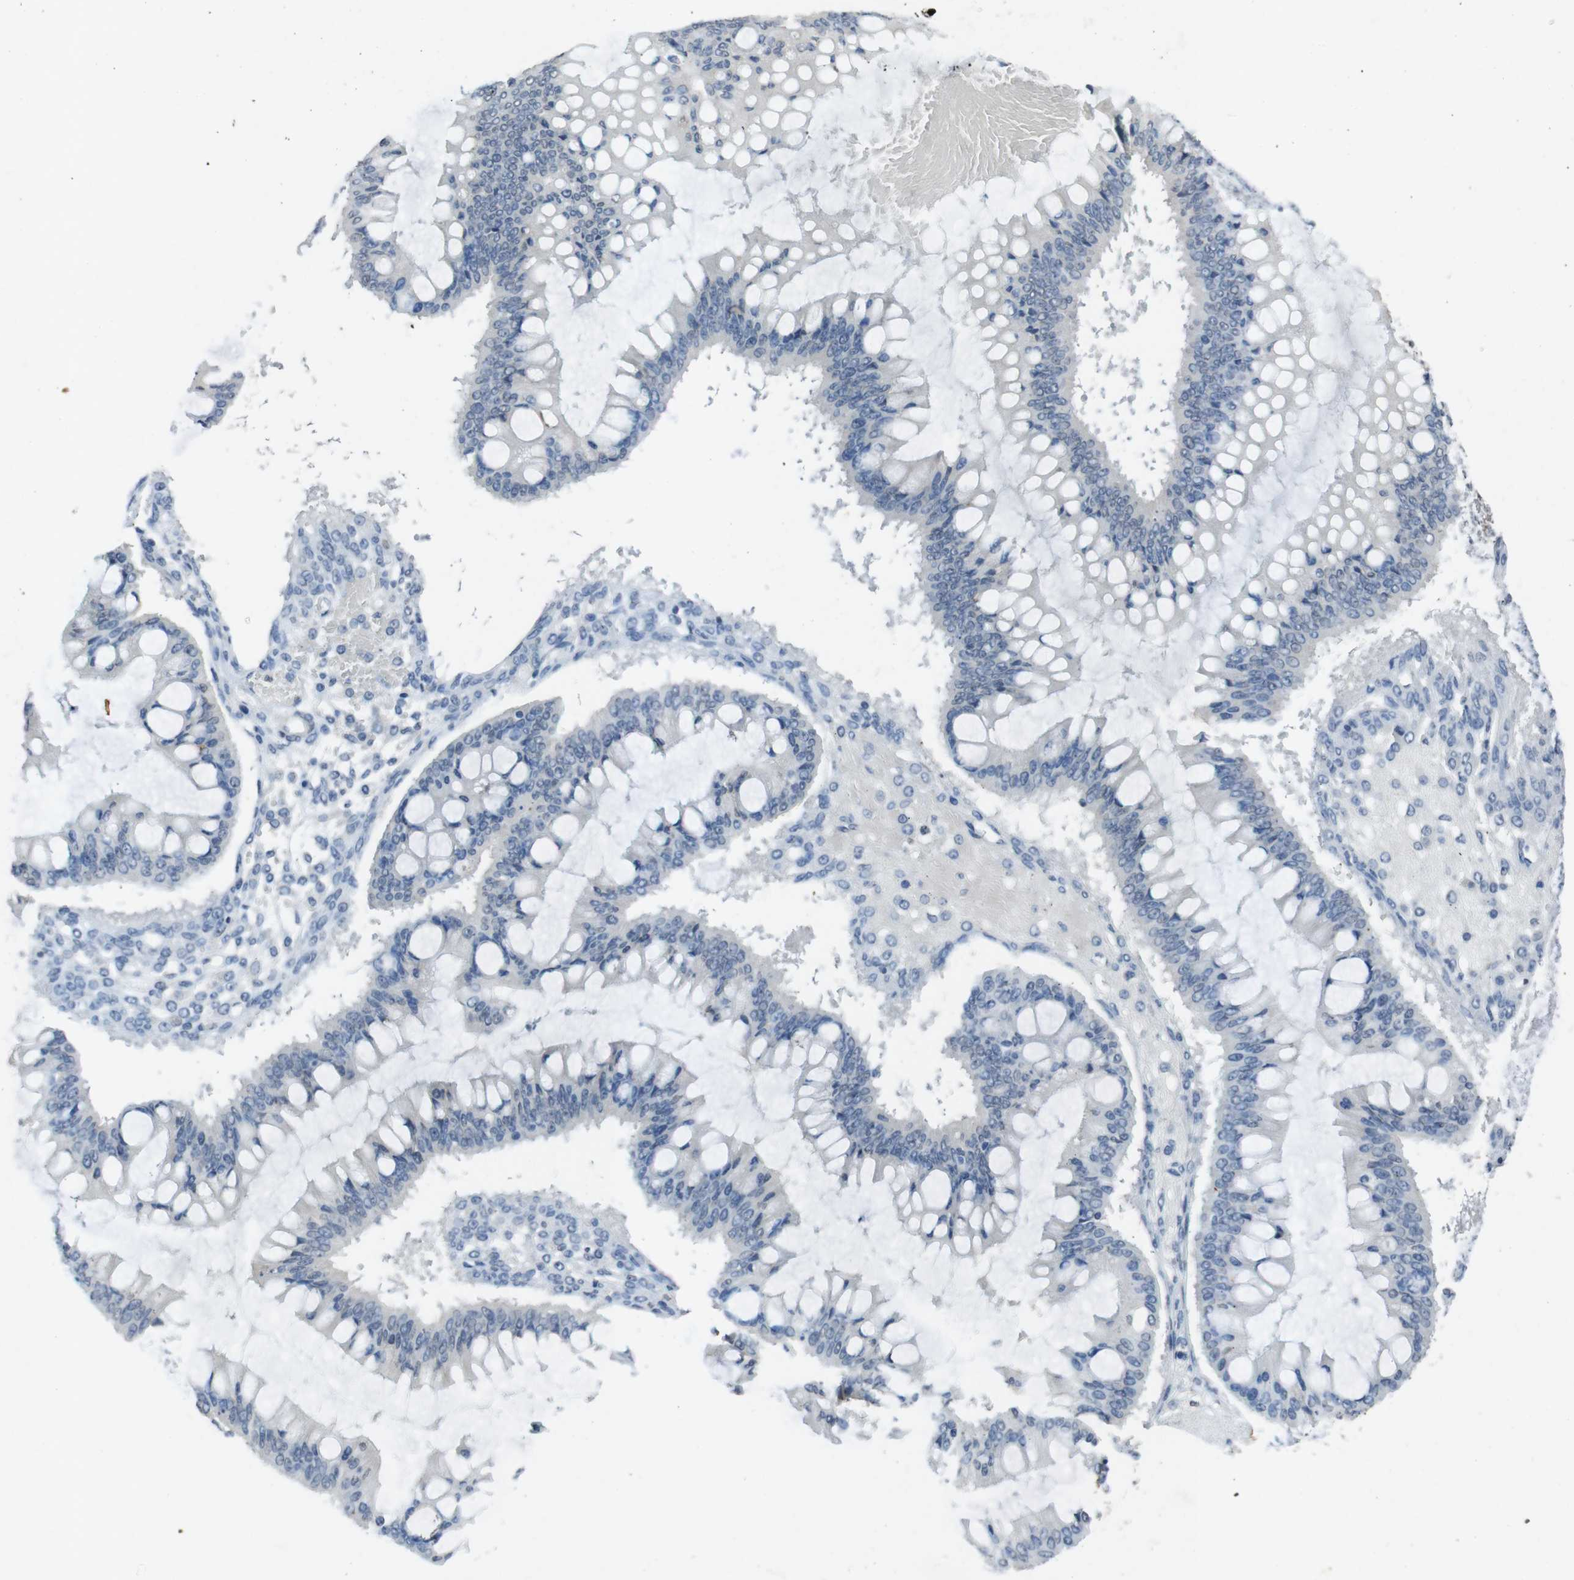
{"staining": {"intensity": "negative", "quantity": "none", "location": "none"}, "tissue": "ovarian cancer", "cell_type": "Tumor cells", "image_type": "cancer", "snomed": [{"axis": "morphology", "description": "Cystadenocarcinoma, mucinous, NOS"}, {"axis": "topography", "description": "Ovary"}], "caption": "Micrograph shows no significant protein staining in tumor cells of mucinous cystadenocarcinoma (ovarian). (Brightfield microscopy of DAB (3,3'-diaminobenzidine) immunohistochemistry at high magnification).", "gene": "STBD1", "patient": {"sex": "female", "age": 73}}